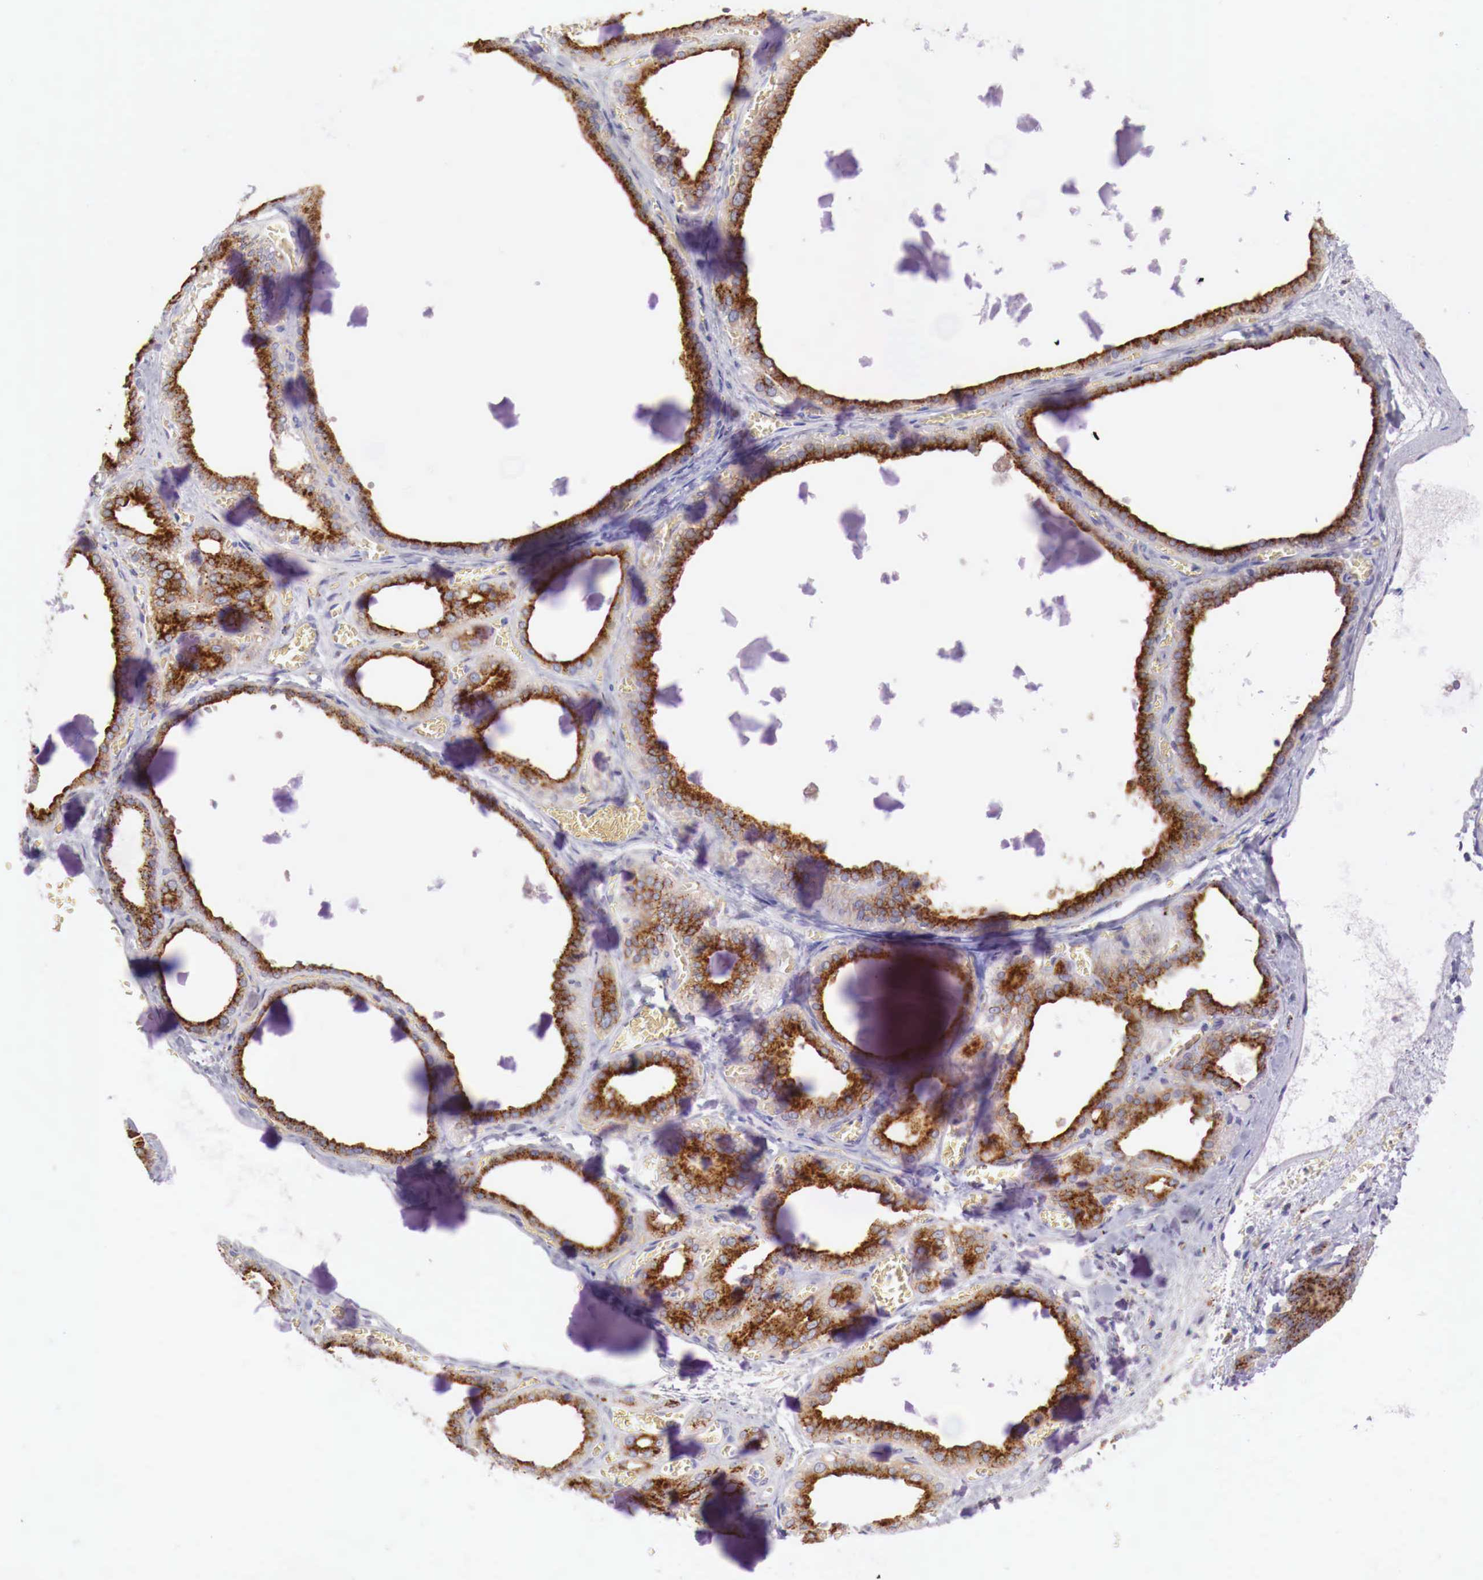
{"staining": {"intensity": "moderate", "quantity": ">75%", "location": "cytoplasmic/membranous"}, "tissue": "thyroid gland", "cell_type": "Glandular cells", "image_type": "normal", "snomed": [{"axis": "morphology", "description": "Normal tissue, NOS"}, {"axis": "topography", "description": "Thyroid gland"}], "caption": "This image reveals immunohistochemistry (IHC) staining of benign thyroid gland, with medium moderate cytoplasmic/membranous staining in about >75% of glandular cells.", "gene": "GLA", "patient": {"sex": "female", "age": 55}}